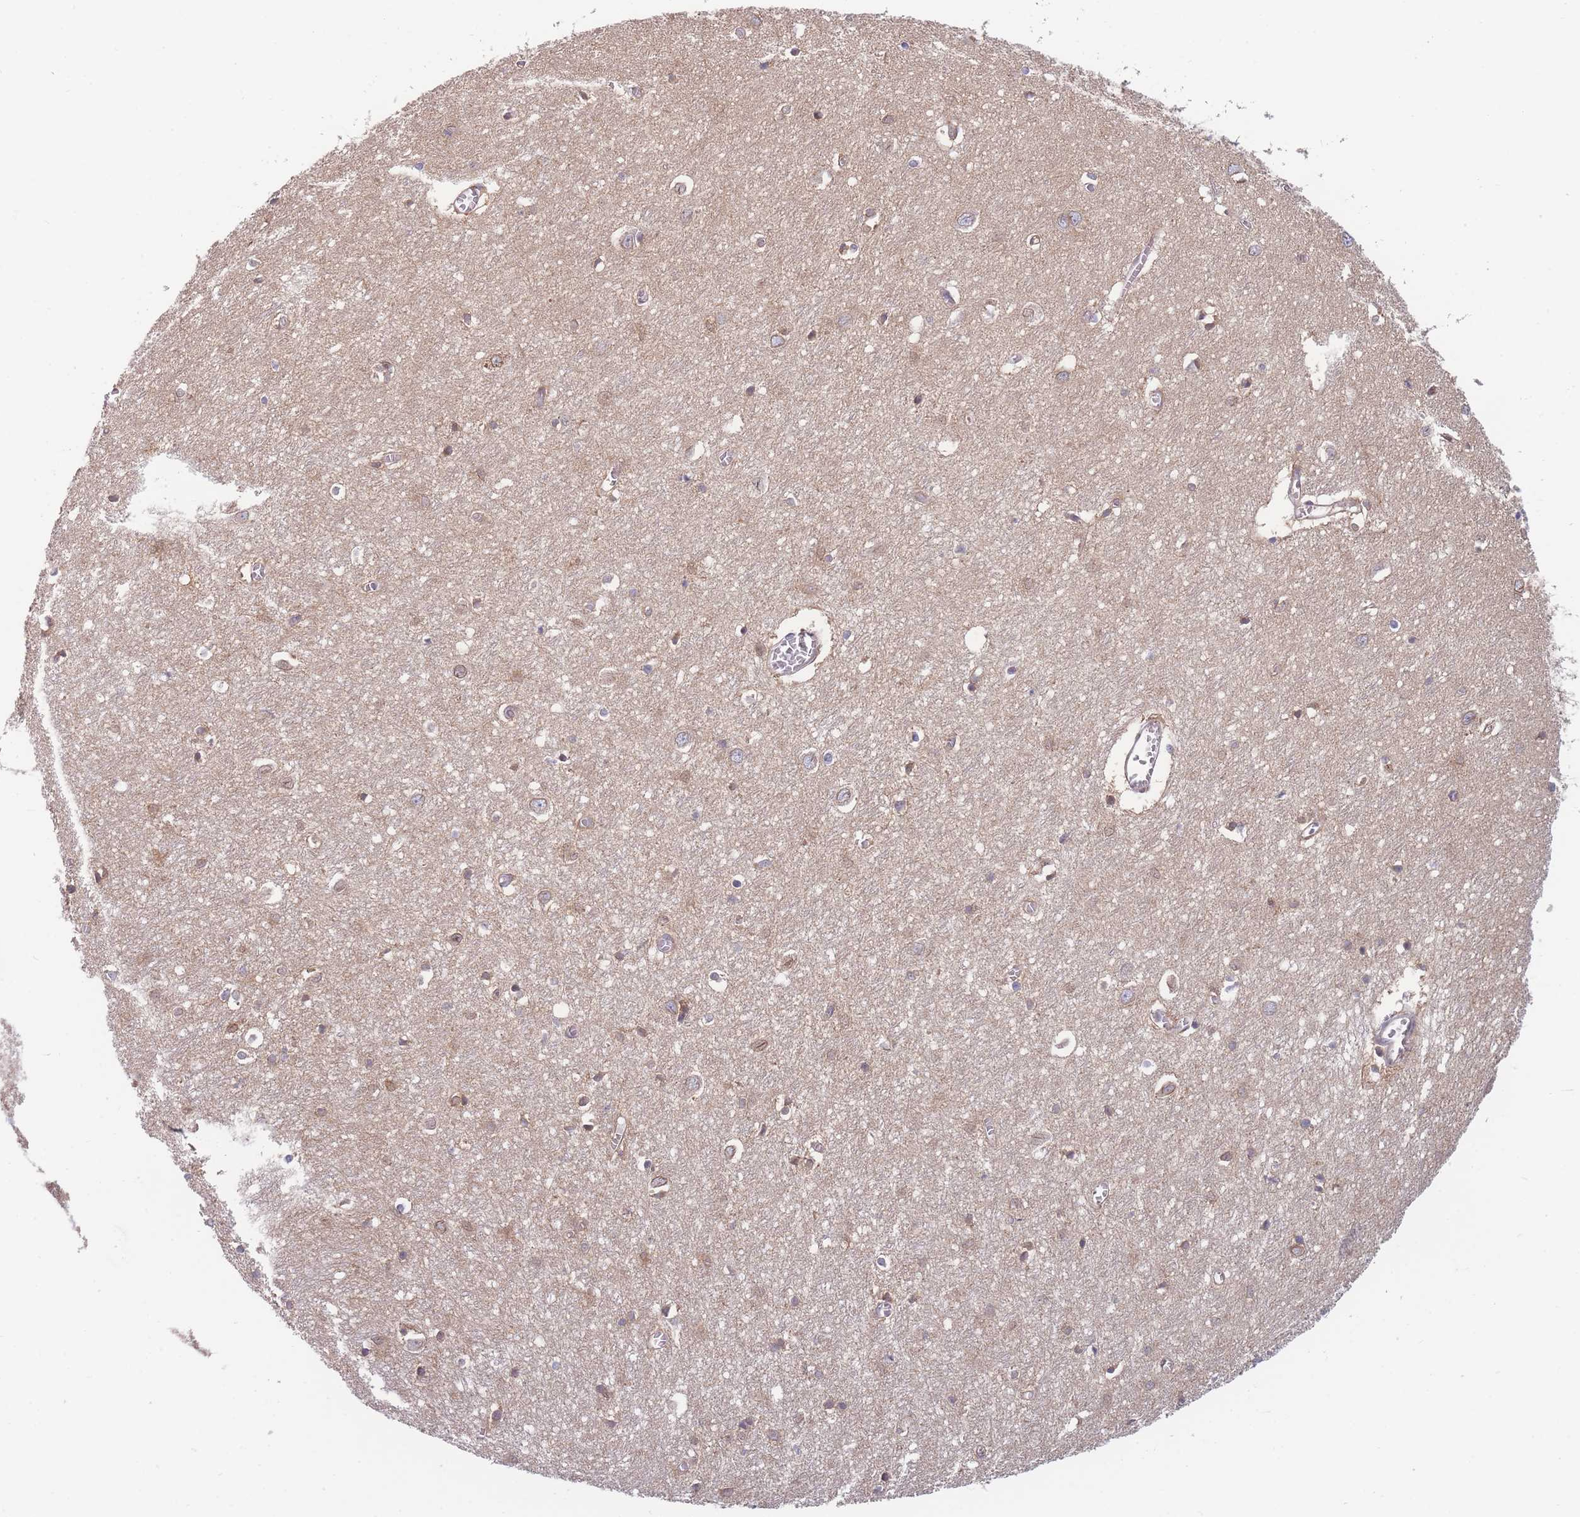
{"staining": {"intensity": "weak", "quantity": ">75%", "location": "cytoplasmic/membranous"}, "tissue": "cerebral cortex", "cell_type": "Endothelial cells", "image_type": "normal", "snomed": [{"axis": "morphology", "description": "Normal tissue, NOS"}, {"axis": "topography", "description": "Cerebral cortex"}], "caption": "Unremarkable cerebral cortex exhibits weak cytoplasmic/membranous staining in about >75% of endothelial cells, visualized by immunohistochemistry.", "gene": "TMEM131L", "patient": {"sex": "female", "age": 64}}